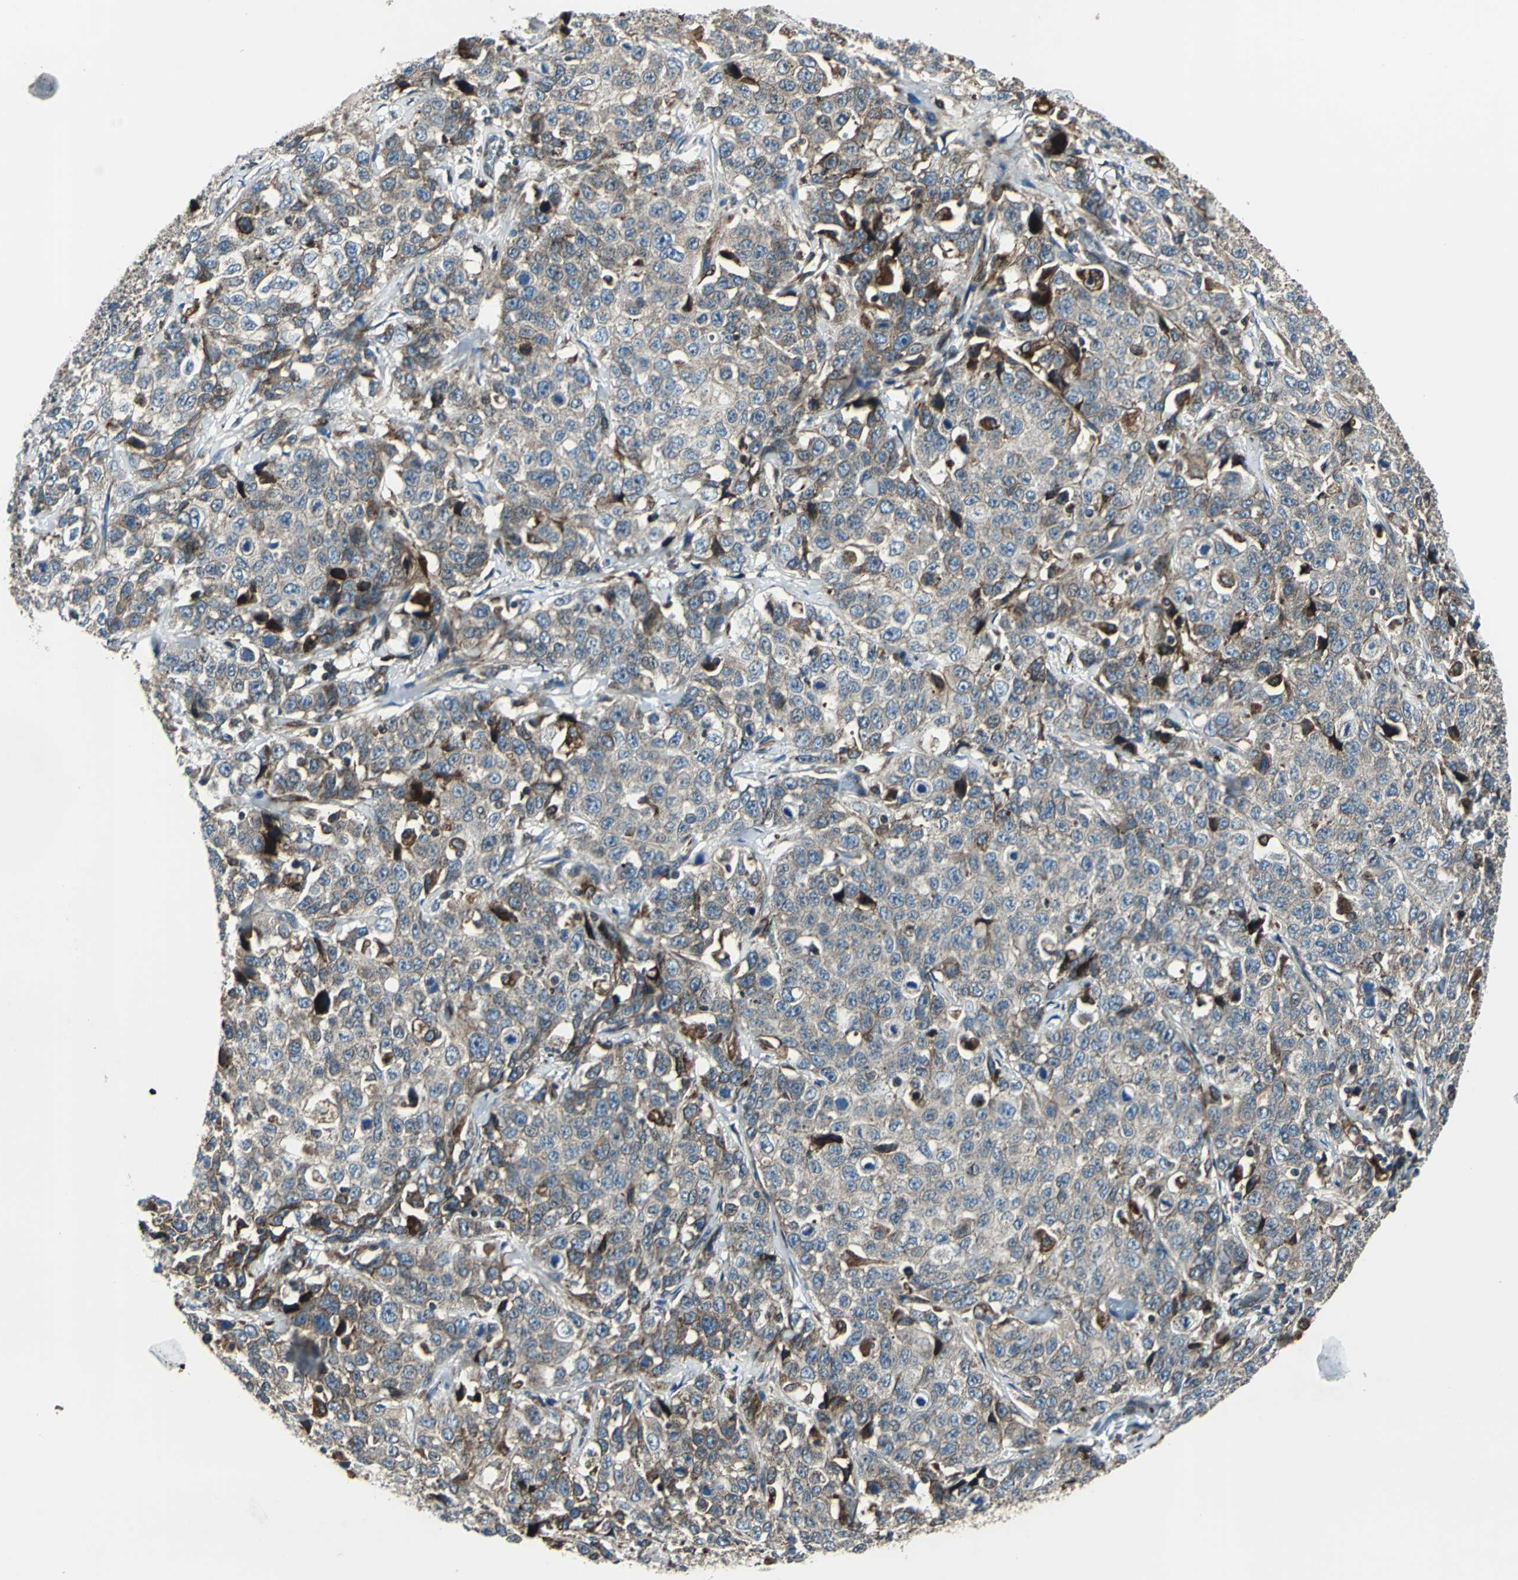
{"staining": {"intensity": "moderate", "quantity": "25%-75%", "location": "cytoplasmic/membranous"}, "tissue": "stomach cancer", "cell_type": "Tumor cells", "image_type": "cancer", "snomed": [{"axis": "morphology", "description": "Normal tissue, NOS"}, {"axis": "morphology", "description": "Adenocarcinoma, NOS"}, {"axis": "topography", "description": "Stomach"}], "caption": "Stomach adenocarcinoma stained with a brown dye shows moderate cytoplasmic/membranous positive staining in approximately 25%-75% of tumor cells.", "gene": "HTATIP2", "patient": {"sex": "male", "age": 48}}